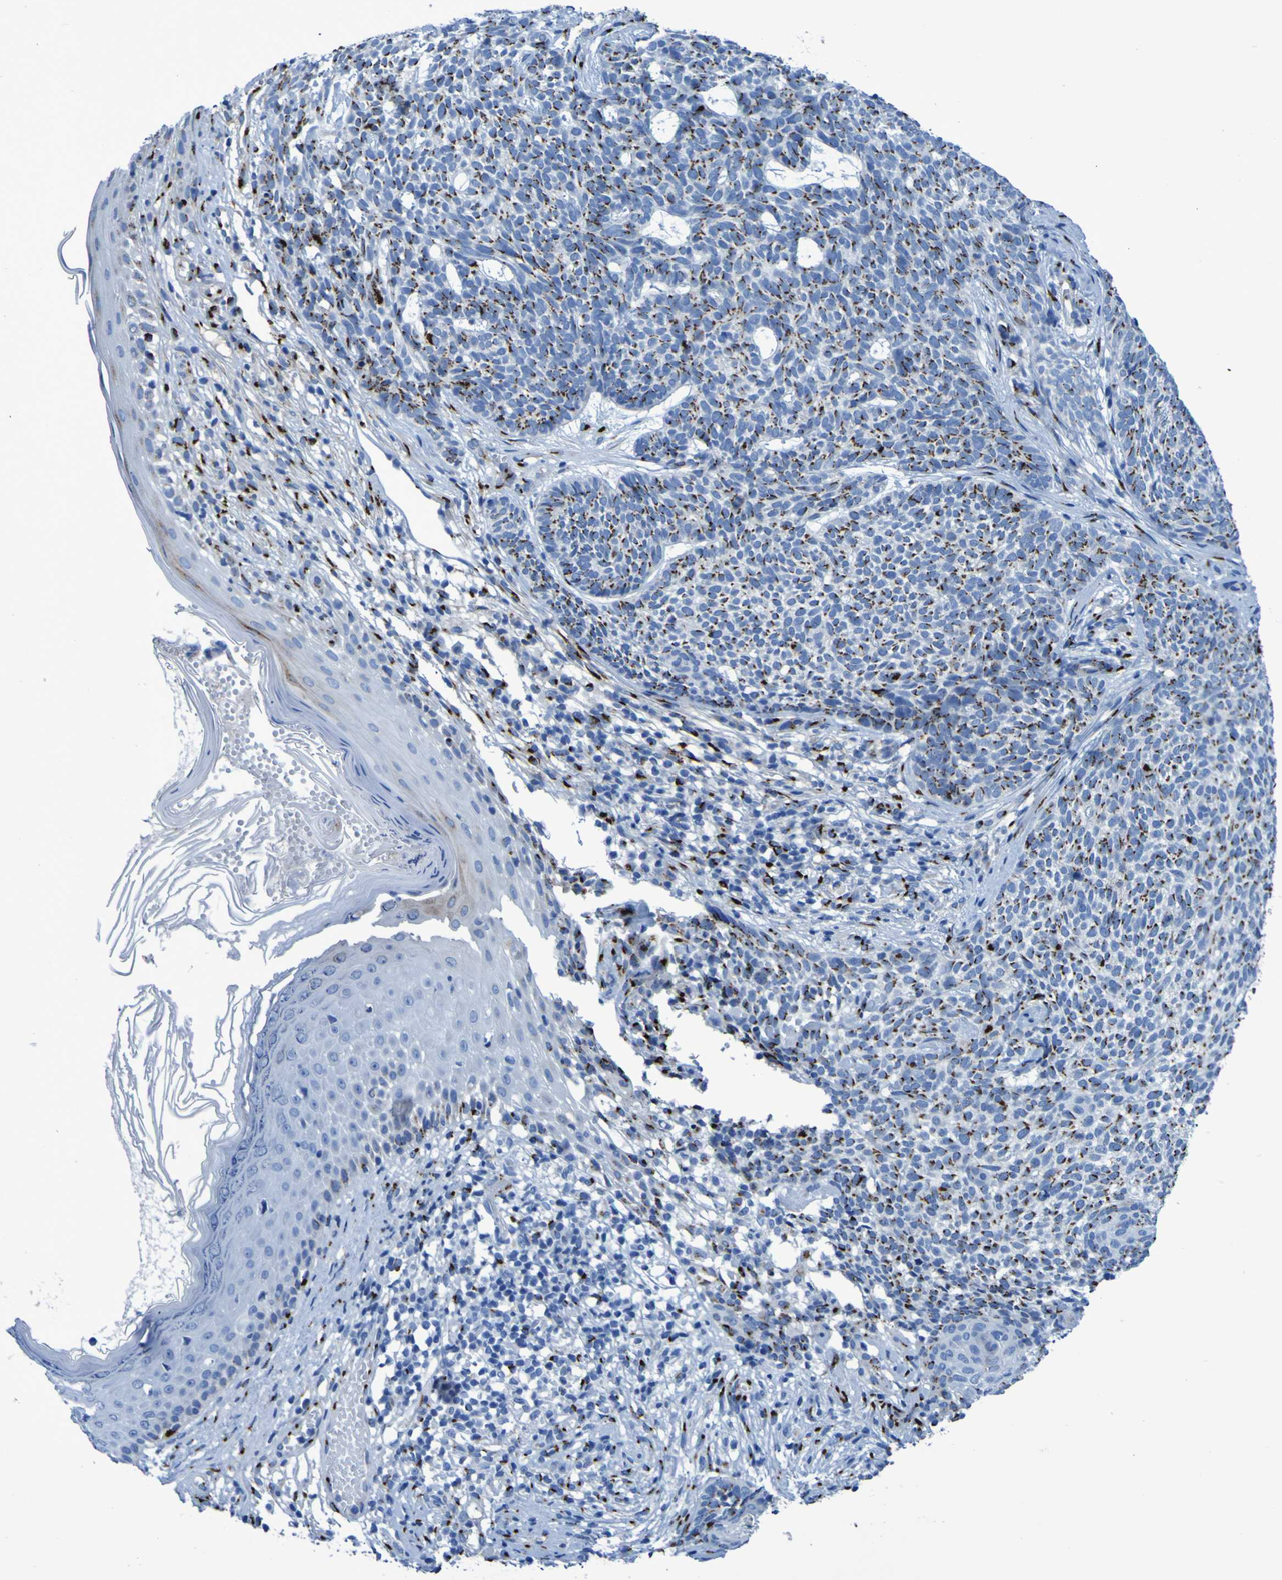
{"staining": {"intensity": "strong", "quantity": ">75%", "location": "cytoplasmic/membranous"}, "tissue": "skin cancer", "cell_type": "Tumor cells", "image_type": "cancer", "snomed": [{"axis": "morphology", "description": "Basal cell carcinoma"}, {"axis": "topography", "description": "Skin"}], "caption": "DAB immunohistochemical staining of human skin cancer (basal cell carcinoma) reveals strong cytoplasmic/membranous protein expression in about >75% of tumor cells.", "gene": "GOLM1", "patient": {"sex": "female", "age": 84}}